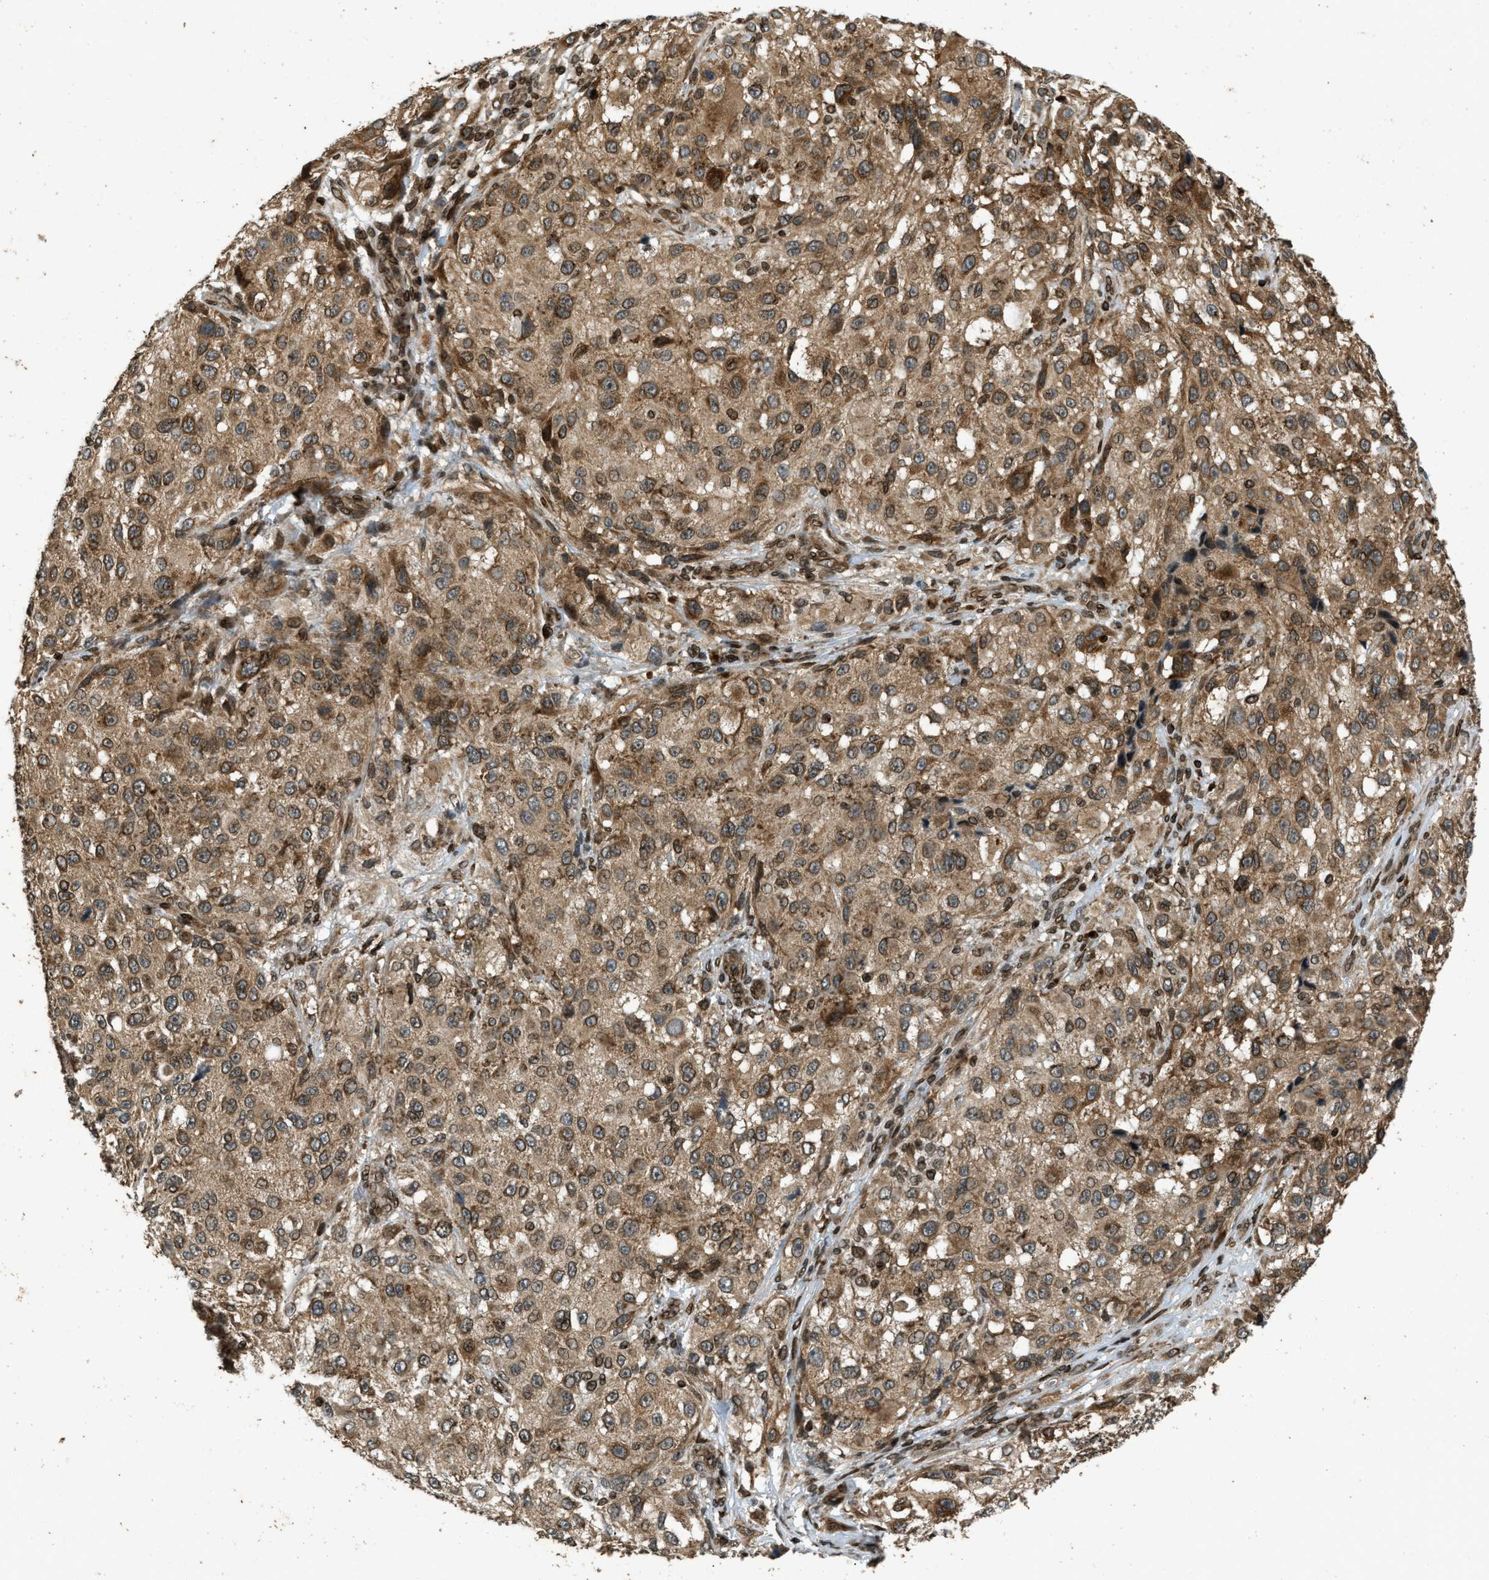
{"staining": {"intensity": "moderate", "quantity": ">75%", "location": "cytoplasmic/membranous,nuclear"}, "tissue": "melanoma", "cell_type": "Tumor cells", "image_type": "cancer", "snomed": [{"axis": "morphology", "description": "Necrosis, NOS"}, {"axis": "morphology", "description": "Malignant melanoma, NOS"}, {"axis": "topography", "description": "Skin"}], "caption": "Immunohistochemical staining of melanoma reveals medium levels of moderate cytoplasmic/membranous and nuclear expression in approximately >75% of tumor cells.", "gene": "SYNE1", "patient": {"sex": "female", "age": 87}}